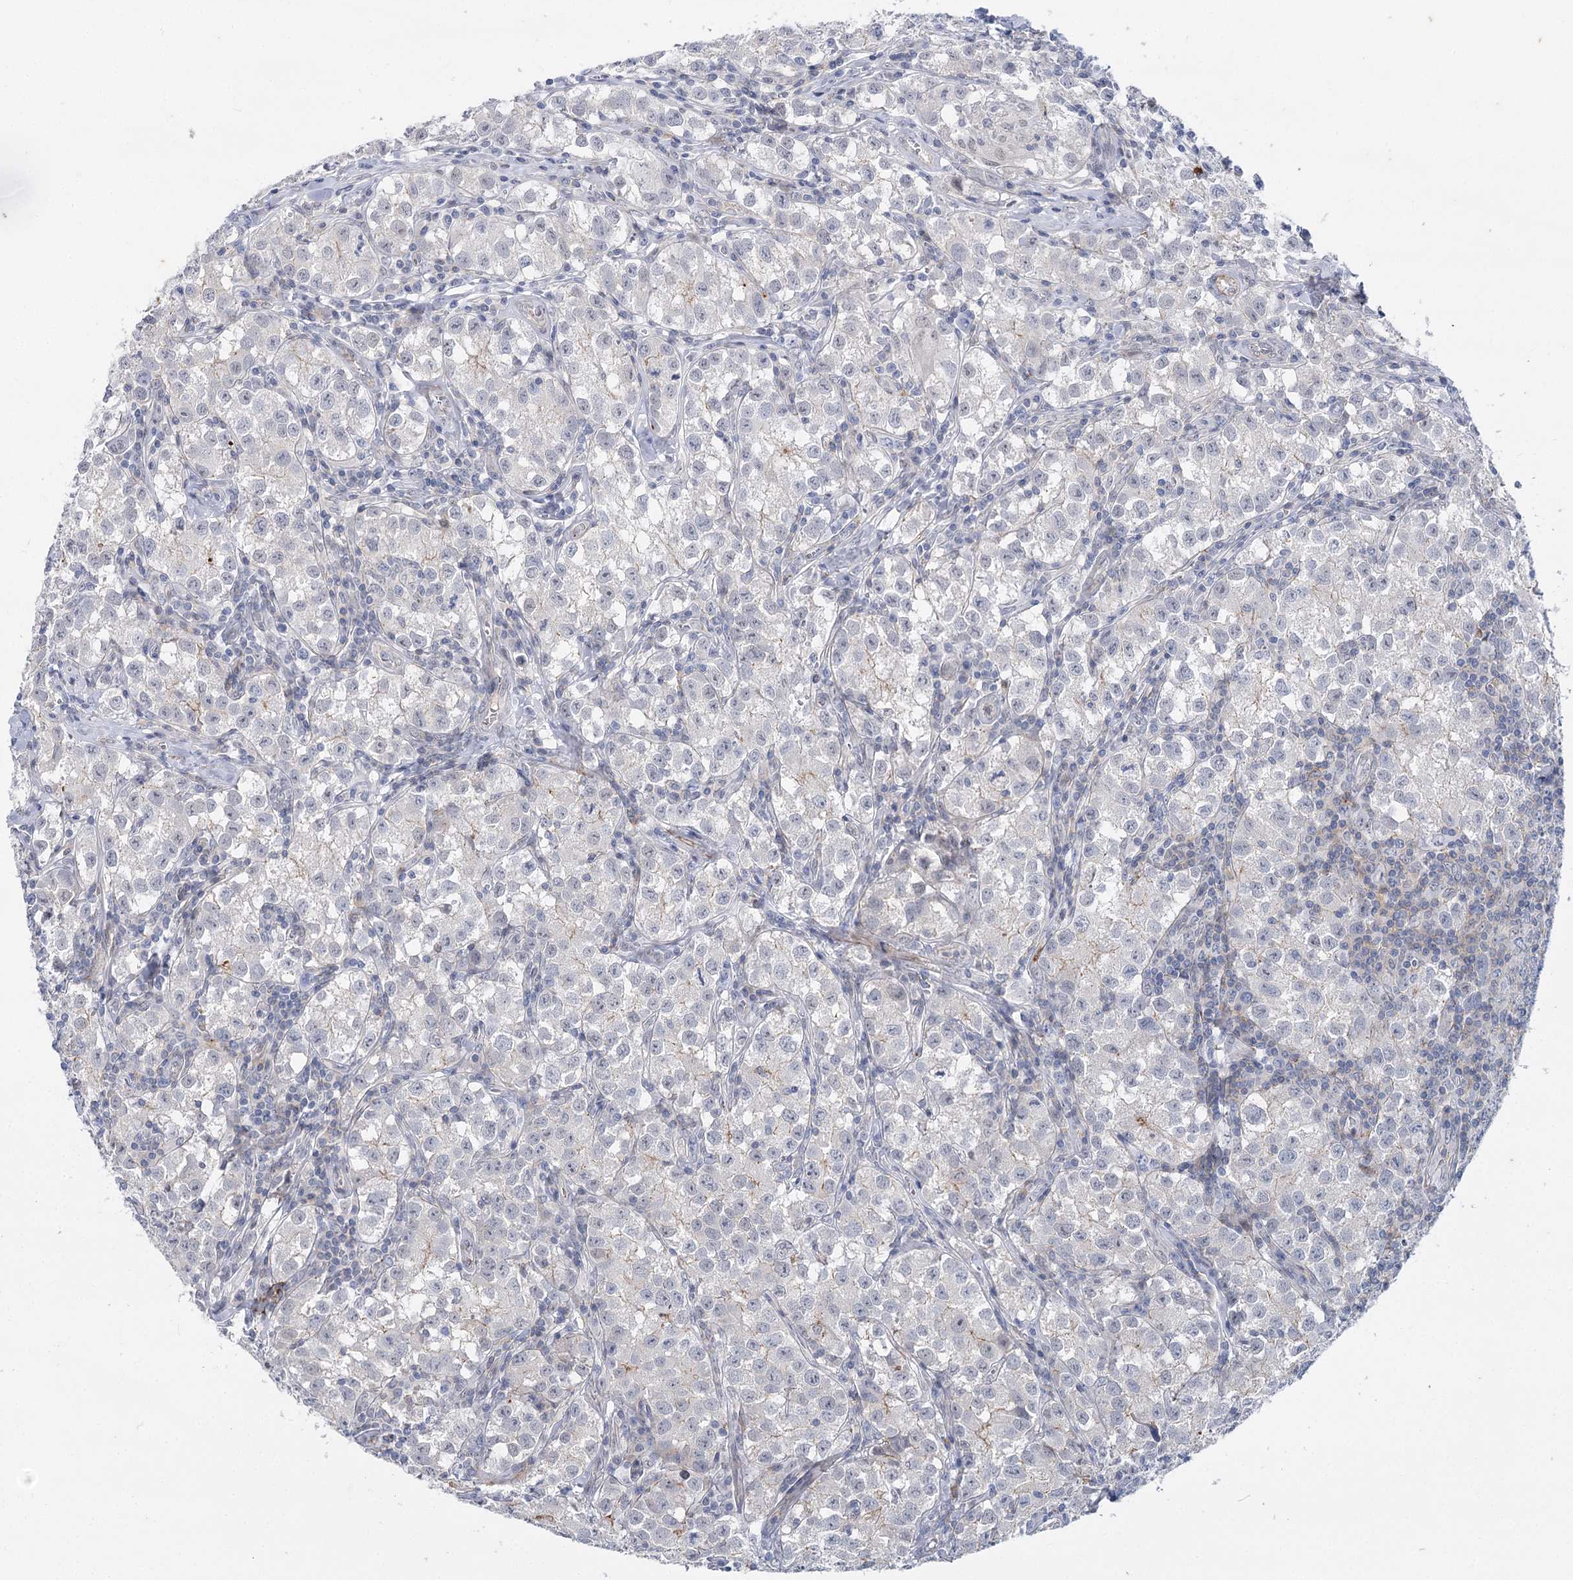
{"staining": {"intensity": "negative", "quantity": "none", "location": "none"}, "tissue": "testis cancer", "cell_type": "Tumor cells", "image_type": "cancer", "snomed": [{"axis": "morphology", "description": "Seminoma, NOS"}, {"axis": "morphology", "description": "Carcinoma, Embryonal, NOS"}, {"axis": "topography", "description": "Testis"}], "caption": "The immunohistochemistry micrograph has no significant expression in tumor cells of testis cancer tissue.", "gene": "AGXT2", "patient": {"sex": "male", "age": 43}}